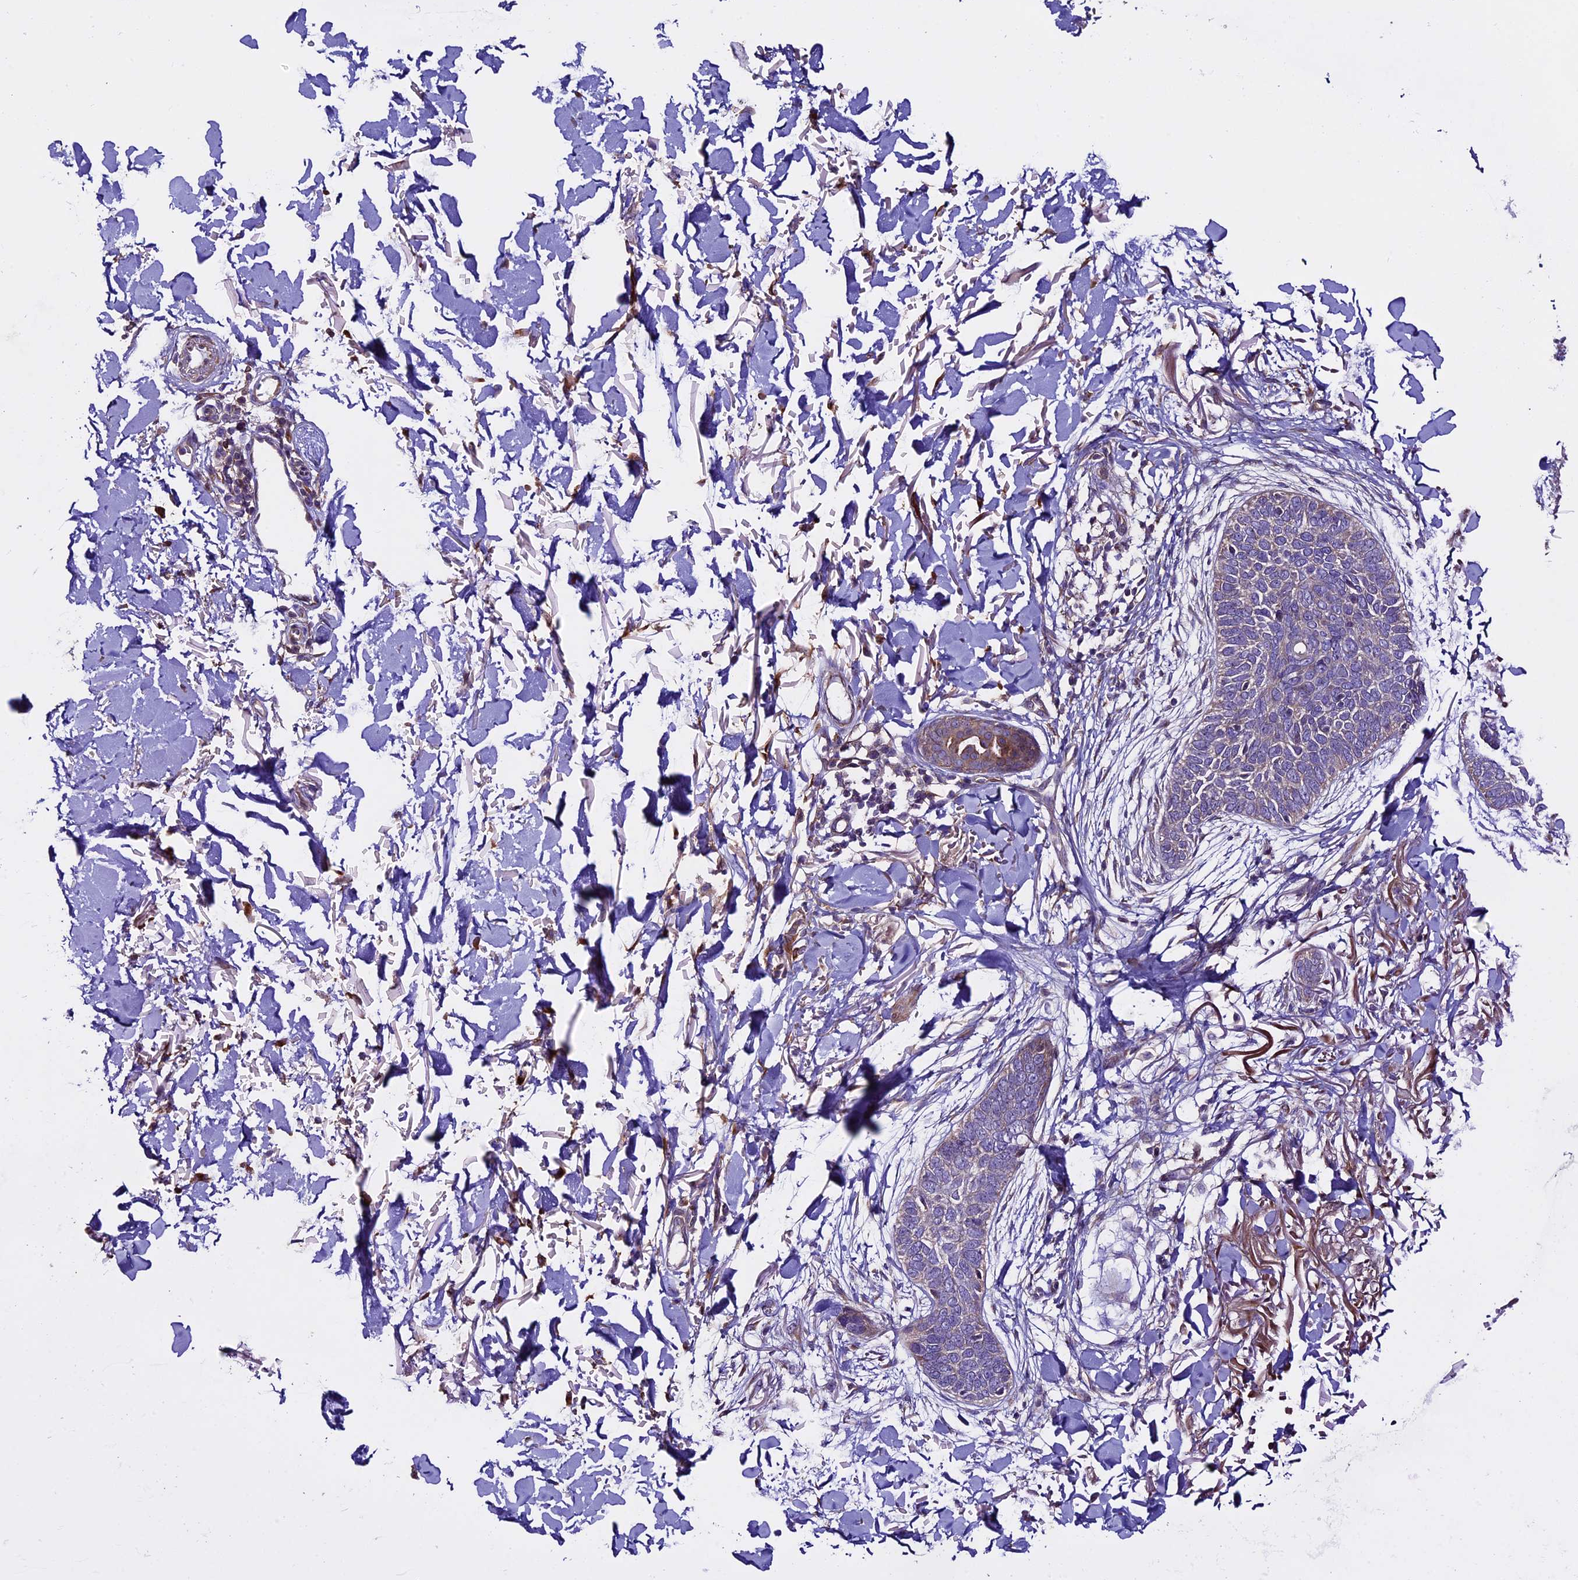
{"staining": {"intensity": "weak", "quantity": "<25%", "location": "cytoplasmic/membranous"}, "tissue": "skin cancer", "cell_type": "Tumor cells", "image_type": "cancer", "snomed": [{"axis": "morphology", "description": "Basal cell carcinoma"}, {"axis": "topography", "description": "Skin"}], "caption": "Immunohistochemical staining of skin cancer (basal cell carcinoma) displays no significant staining in tumor cells.", "gene": "SPIRE1", "patient": {"sex": "male", "age": 85}}